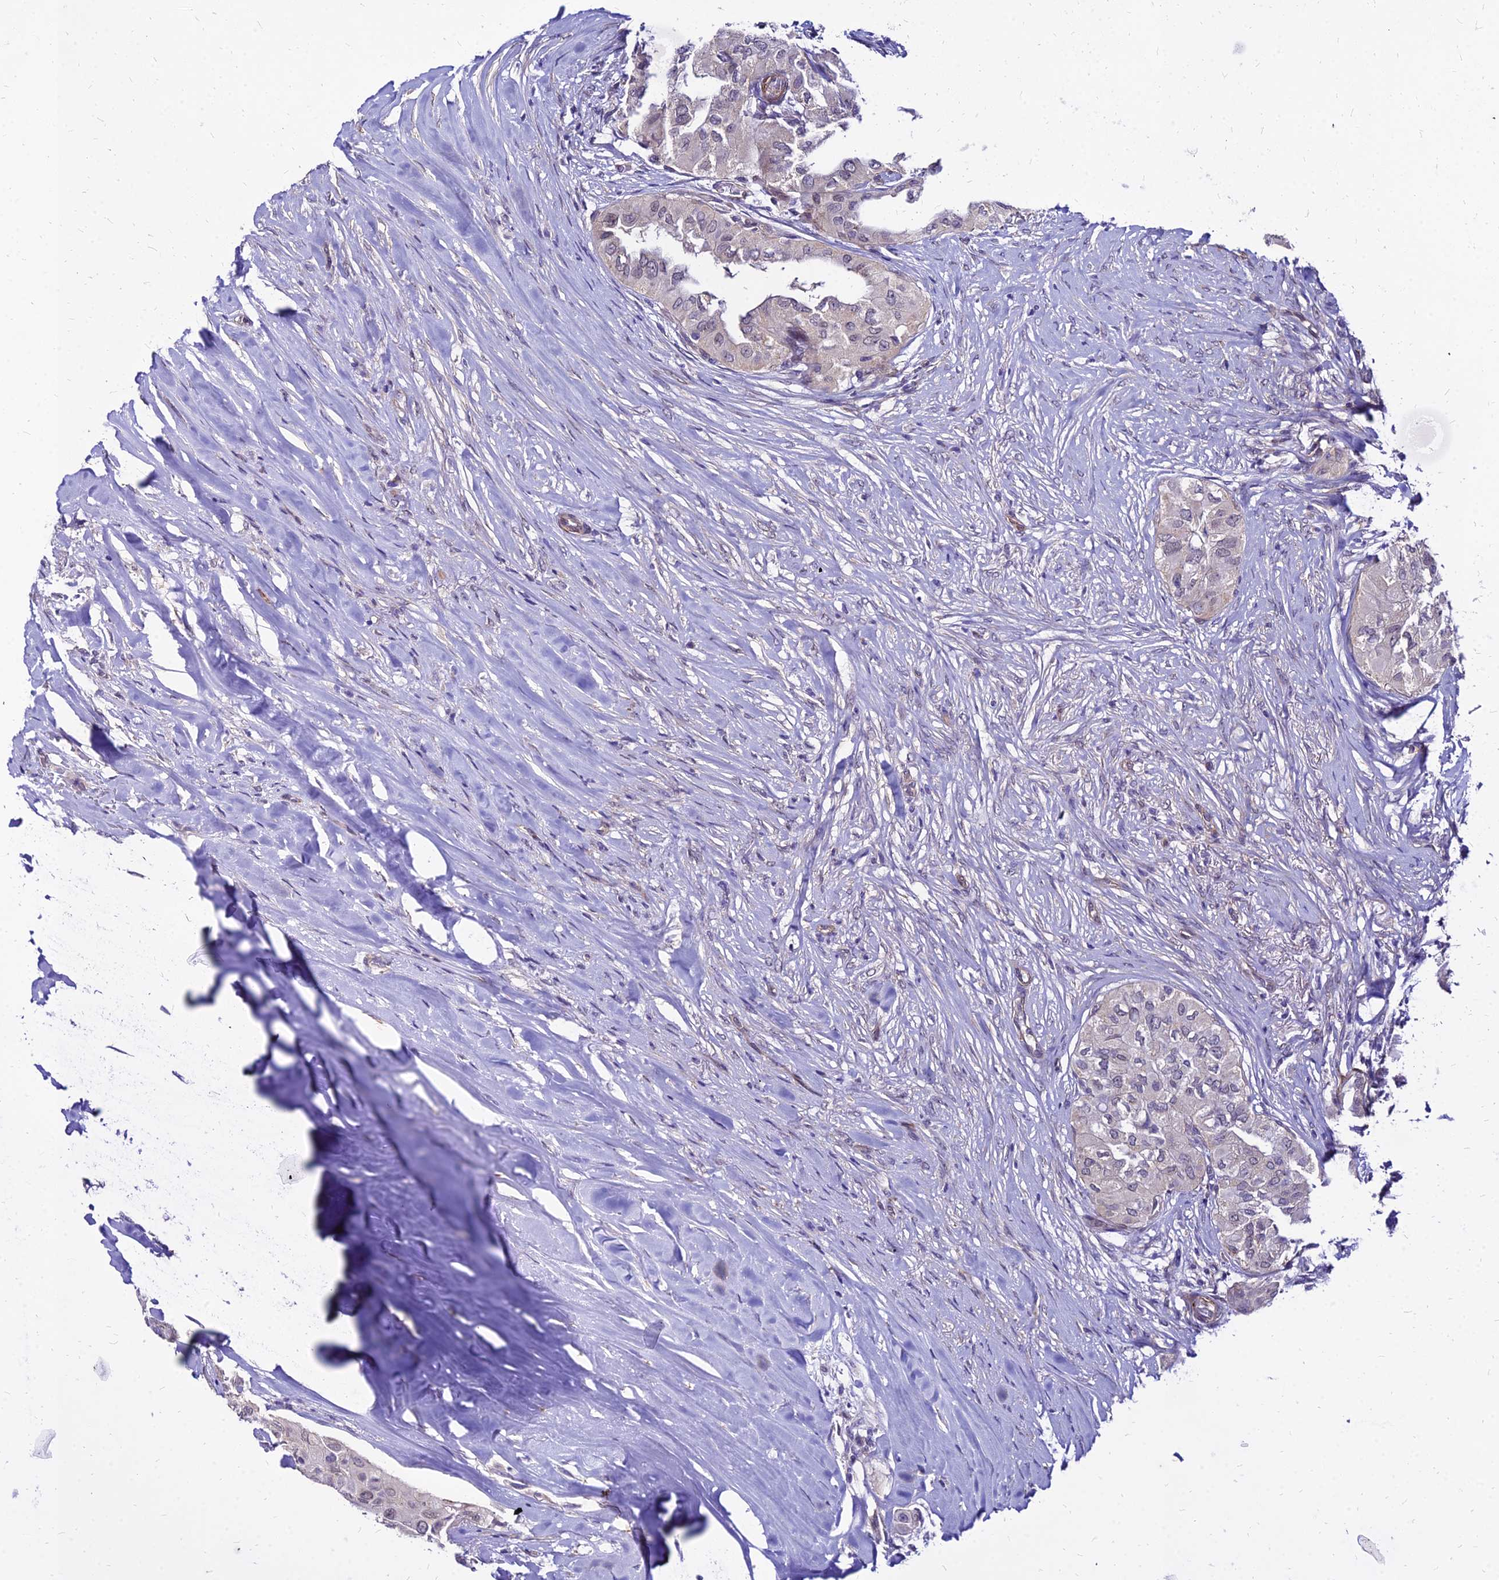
{"staining": {"intensity": "weak", "quantity": "25%-75%", "location": "nuclear"}, "tissue": "thyroid cancer", "cell_type": "Tumor cells", "image_type": "cancer", "snomed": [{"axis": "morphology", "description": "Papillary adenocarcinoma, NOS"}, {"axis": "topography", "description": "Thyroid gland"}], "caption": "Protein analysis of thyroid cancer (papillary adenocarcinoma) tissue displays weak nuclear expression in about 25%-75% of tumor cells.", "gene": "YEATS2", "patient": {"sex": "female", "age": 59}}